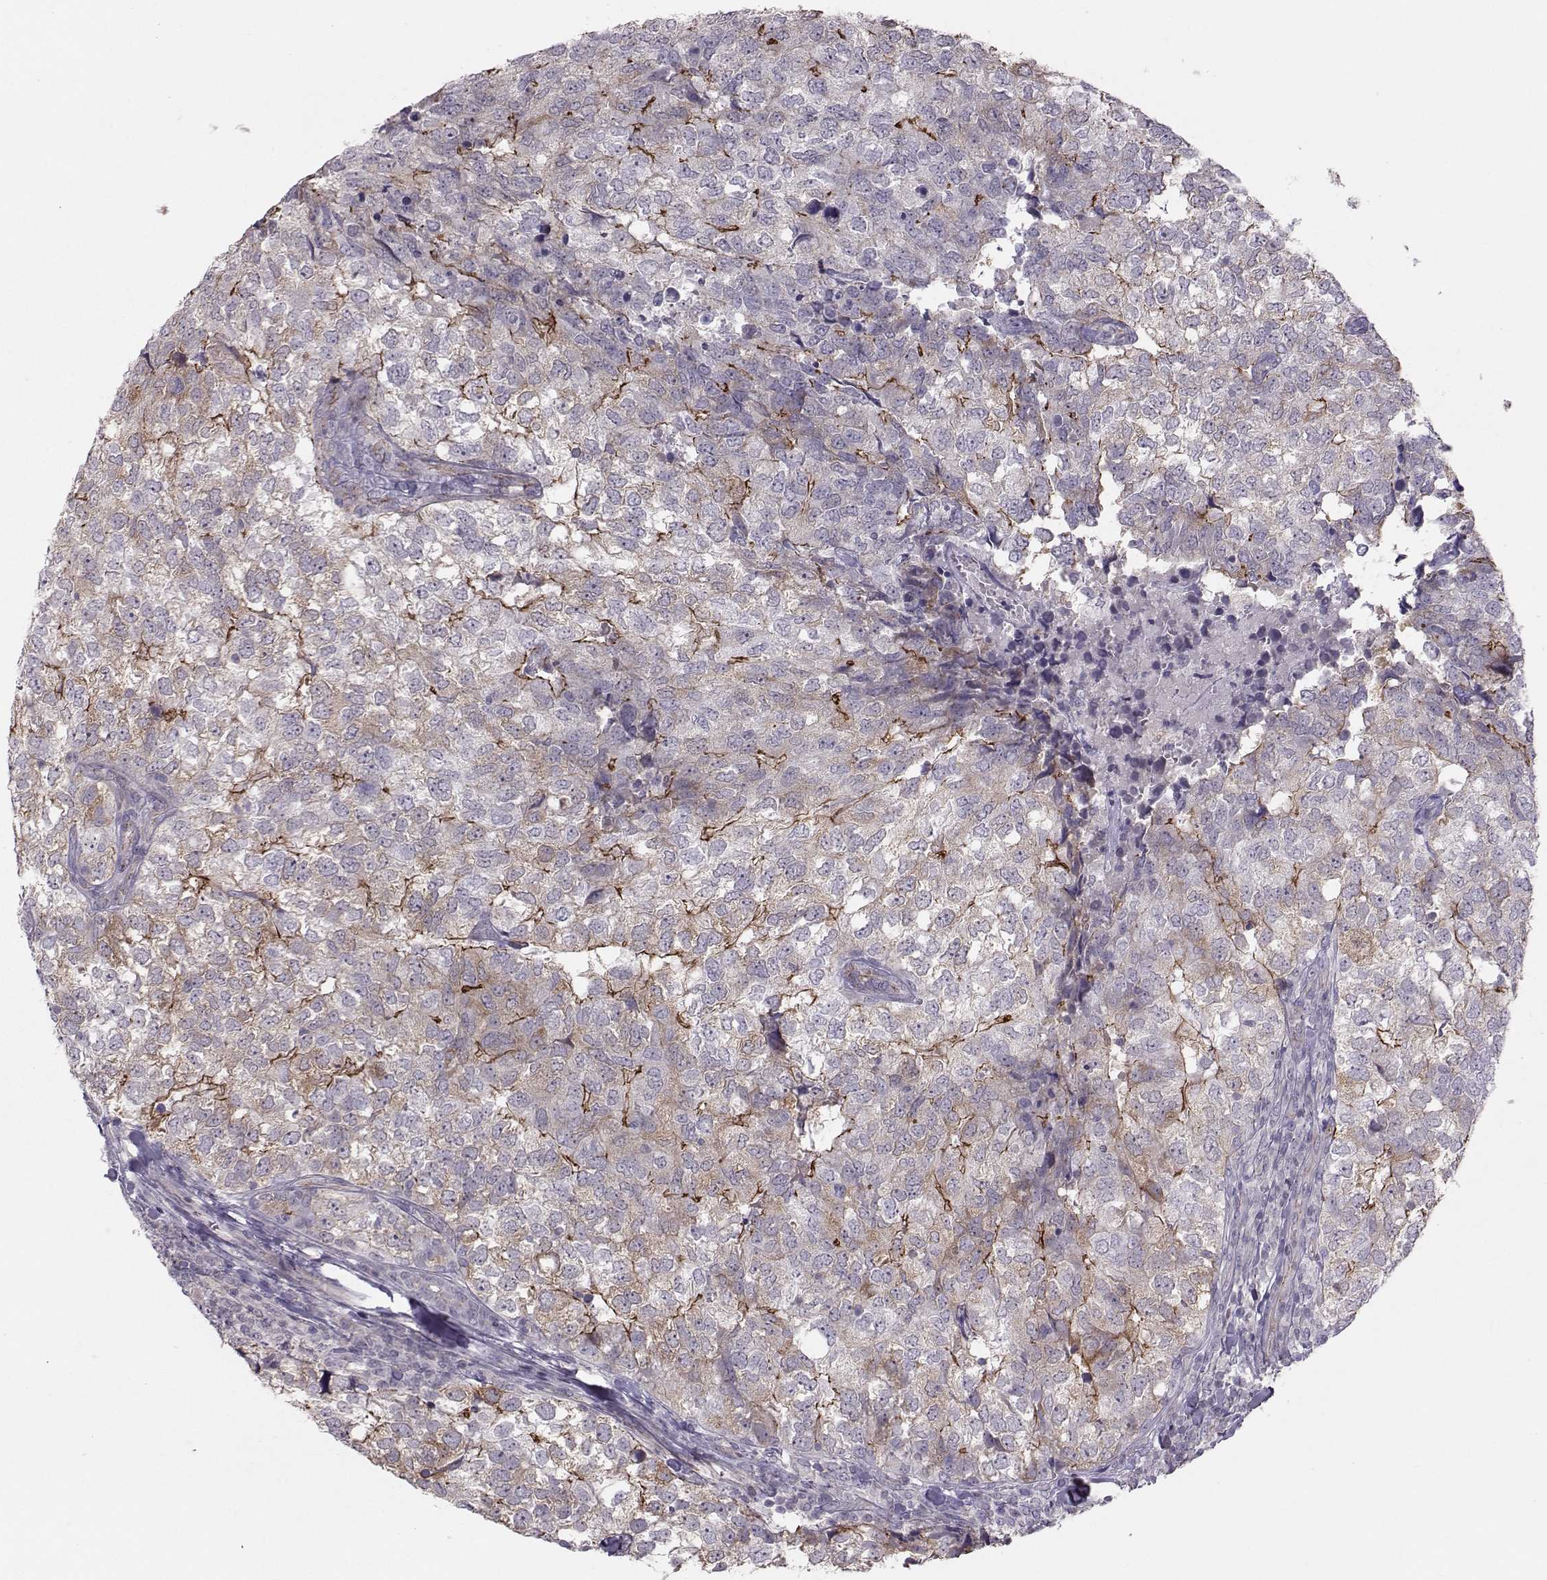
{"staining": {"intensity": "strong", "quantity": "<25%", "location": "cytoplasmic/membranous"}, "tissue": "breast cancer", "cell_type": "Tumor cells", "image_type": "cancer", "snomed": [{"axis": "morphology", "description": "Duct carcinoma"}, {"axis": "topography", "description": "Breast"}], "caption": "Strong cytoplasmic/membranous positivity for a protein is seen in about <25% of tumor cells of breast cancer (invasive ductal carcinoma) using immunohistochemistry.", "gene": "MAST1", "patient": {"sex": "female", "age": 30}}